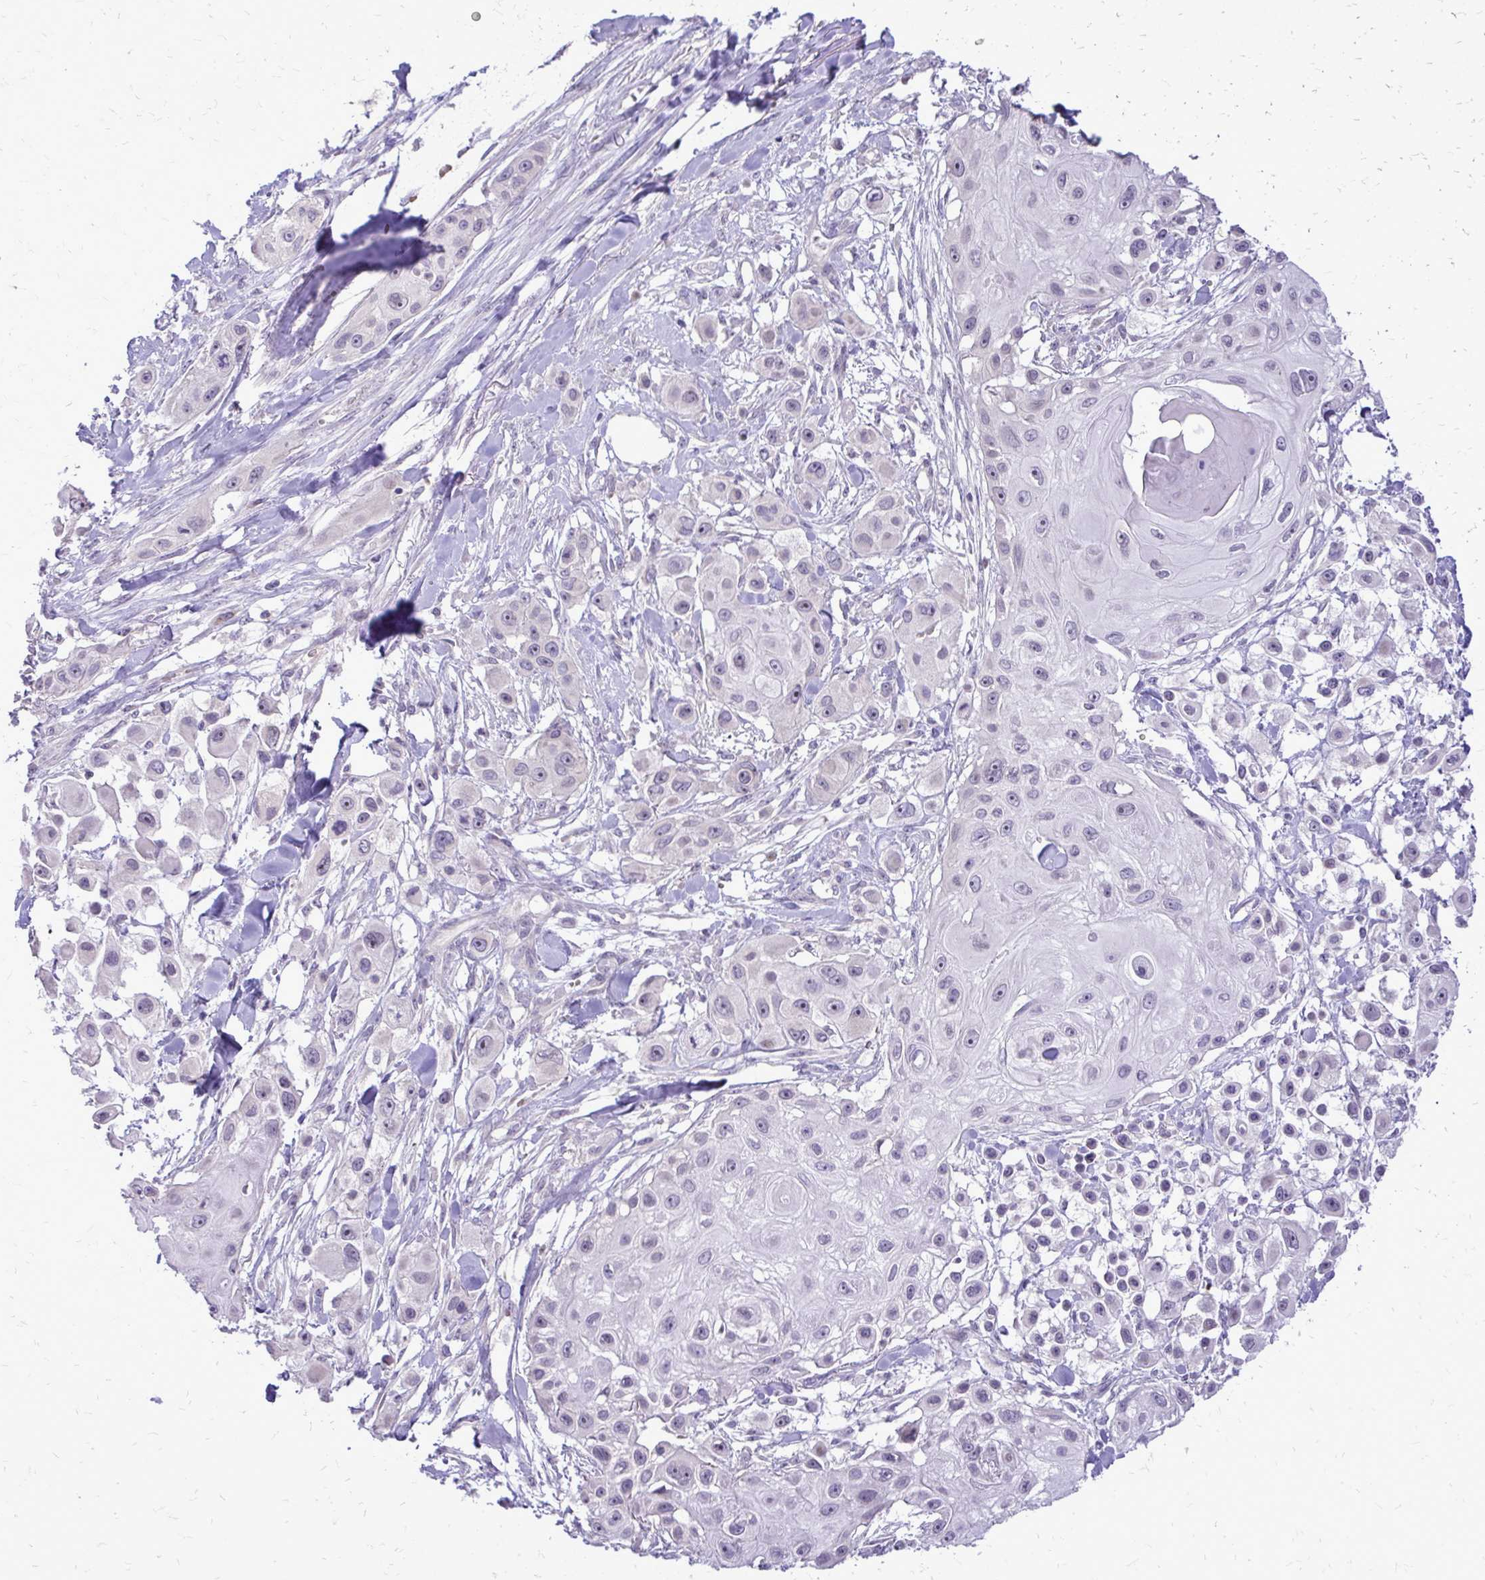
{"staining": {"intensity": "negative", "quantity": "none", "location": "none"}, "tissue": "skin cancer", "cell_type": "Tumor cells", "image_type": "cancer", "snomed": [{"axis": "morphology", "description": "Squamous cell carcinoma, NOS"}, {"axis": "topography", "description": "Skin"}], "caption": "The immunohistochemistry (IHC) image has no significant positivity in tumor cells of squamous cell carcinoma (skin) tissue.", "gene": "DPY19L1", "patient": {"sex": "male", "age": 63}}